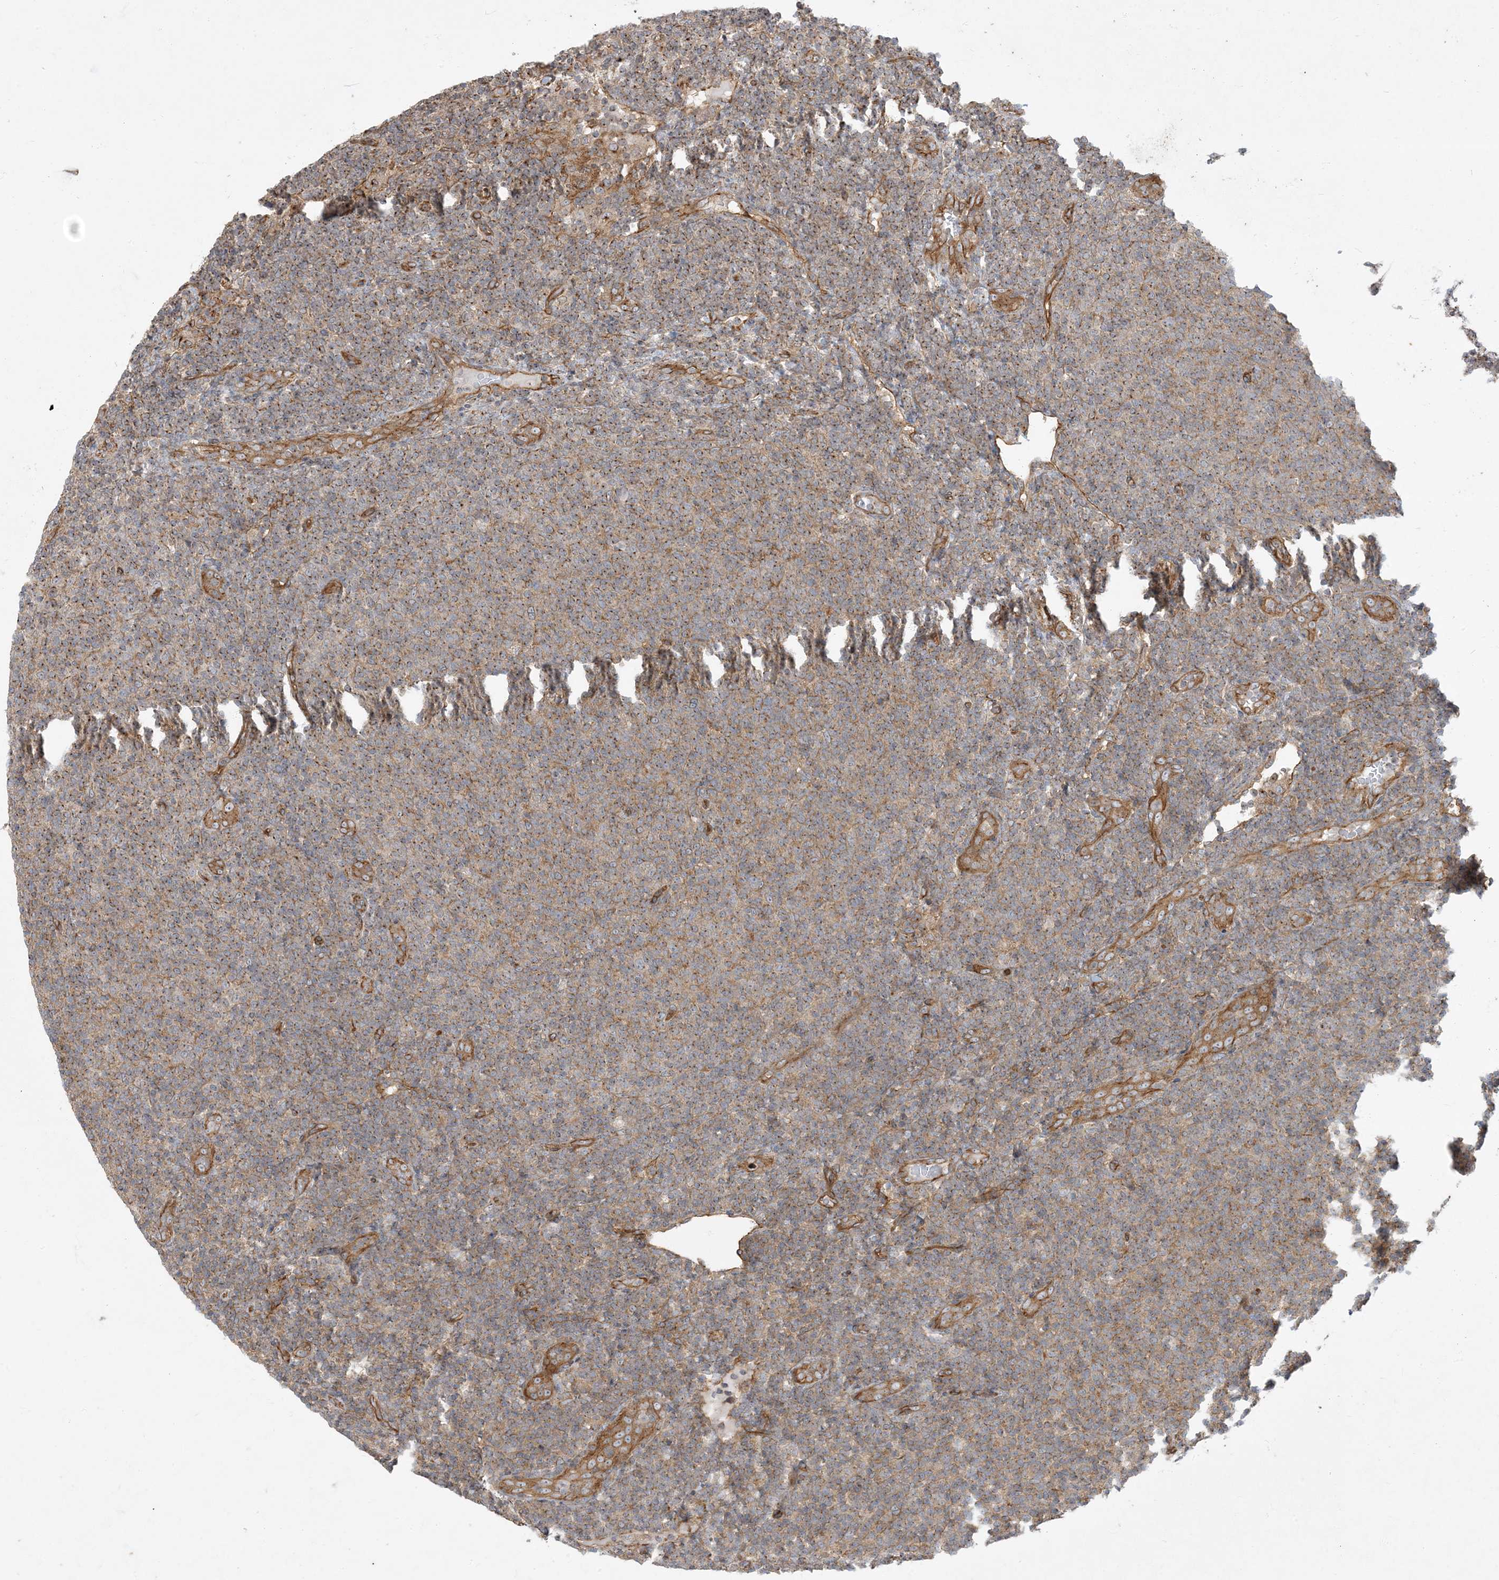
{"staining": {"intensity": "moderate", "quantity": ">75%", "location": "cytoplasmic/membranous"}, "tissue": "lymphoma", "cell_type": "Tumor cells", "image_type": "cancer", "snomed": [{"axis": "morphology", "description": "Malignant lymphoma, non-Hodgkin's type, Low grade"}, {"axis": "topography", "description": "Lymph node"}], "caption": "A brown stain labels moderate cytoplasmic/membranous expression of a protein in human malignant lymphoma, non-Hodgkin's type (low-grade) tumor cells.", "gene": "ATP23", "patient": {"sex": "male", "age": 66}}